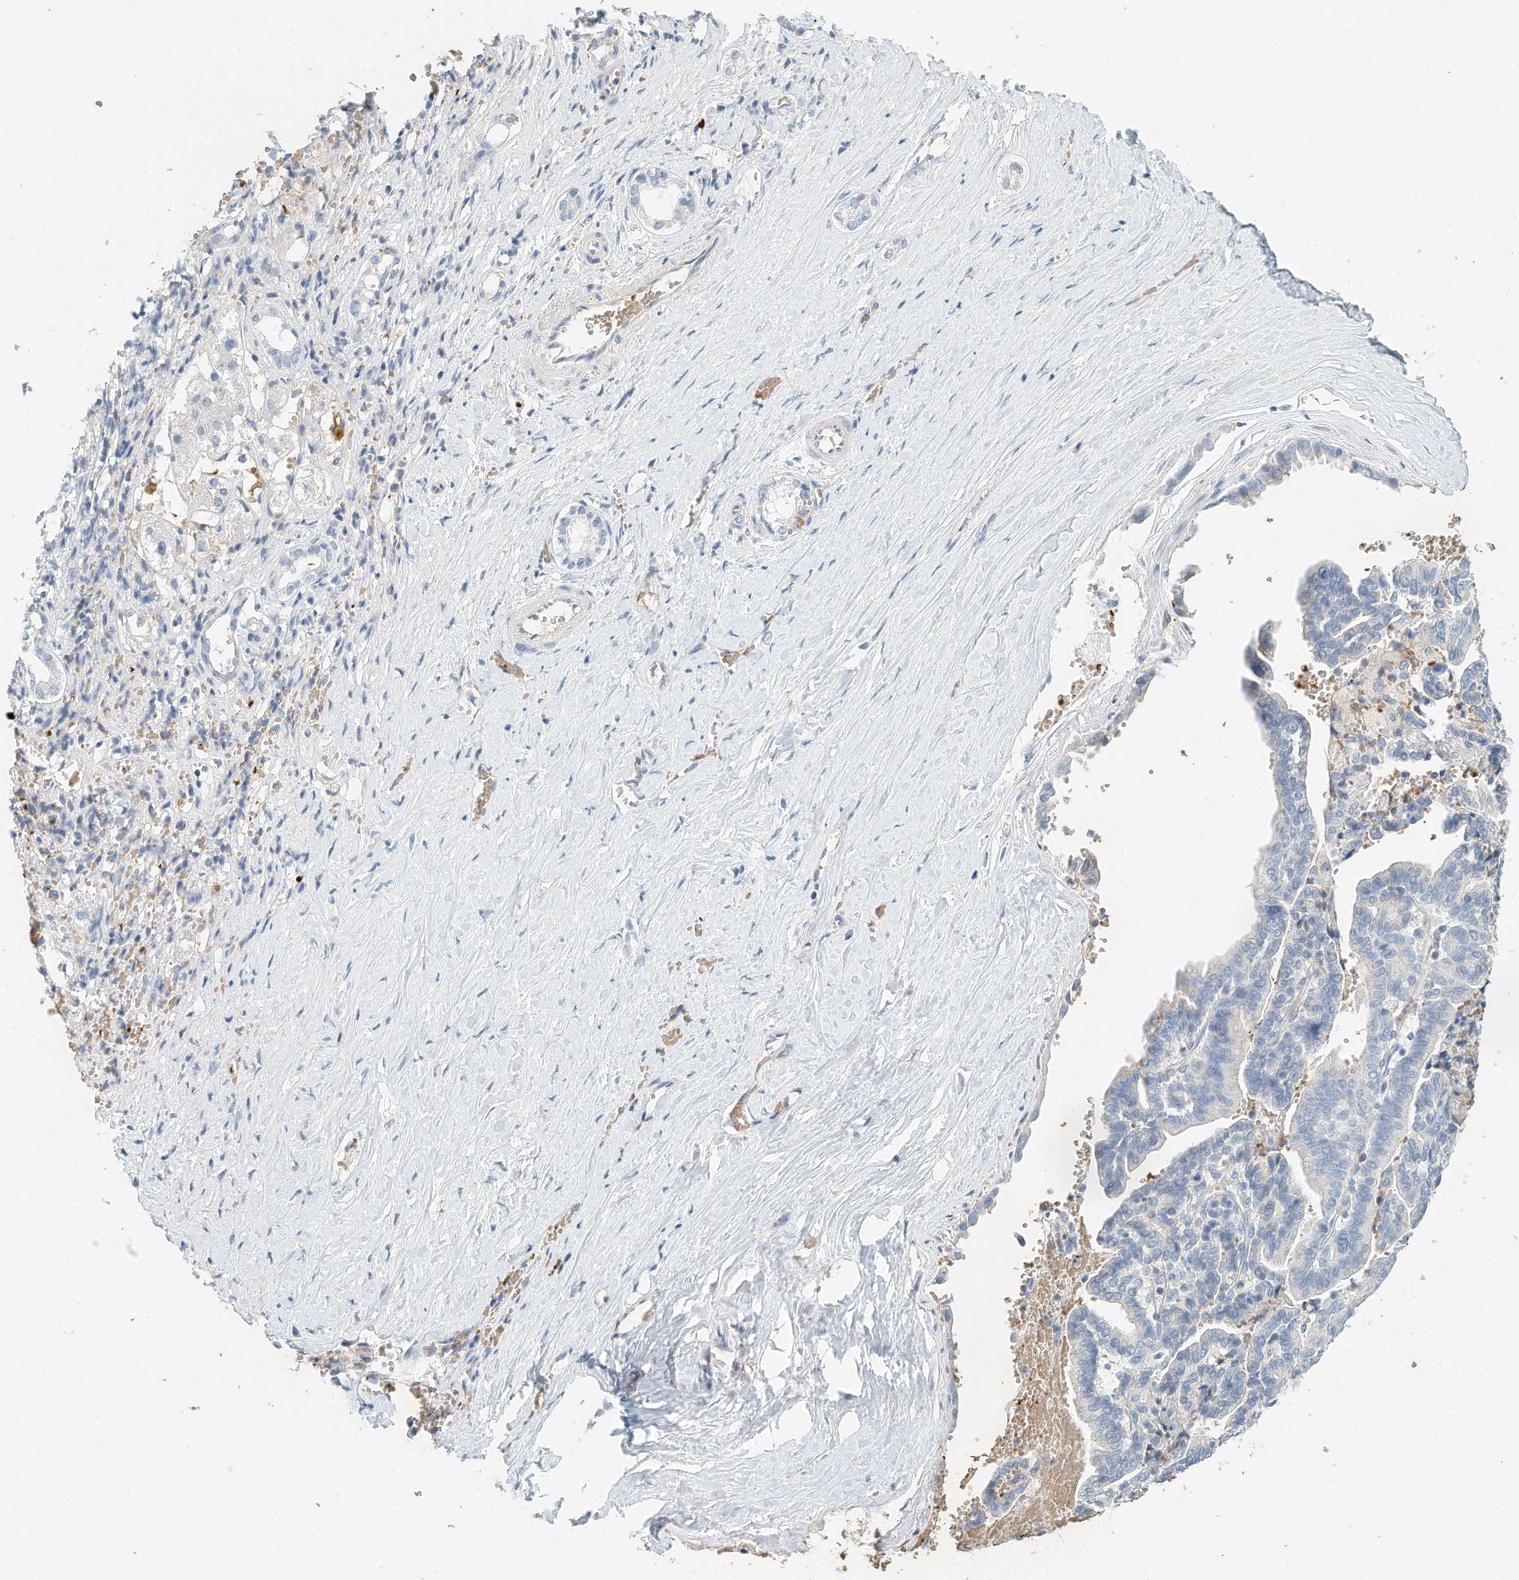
{"staining": {"intensity": "negative", "quantity": "none", "location": "none"}, "tissue": "liver cancer", "cell_type": "Tumor cells", "image_type": "cancer", "snomed": [{"axis": "morphology", "description": "Cholangiocarcinoma"}, {"axis": "topography", "description": "Liver"}], "caption": "This image is of liver cancer (cholangiocarcinoma) stained with immunohistochemistry (IHC) to label a protein in brown with the nuclei are counter-stained blue. There is no expression in tumor cells.", "gene": "RCAN3", "patient": {"sex": "female", "age": 75}}